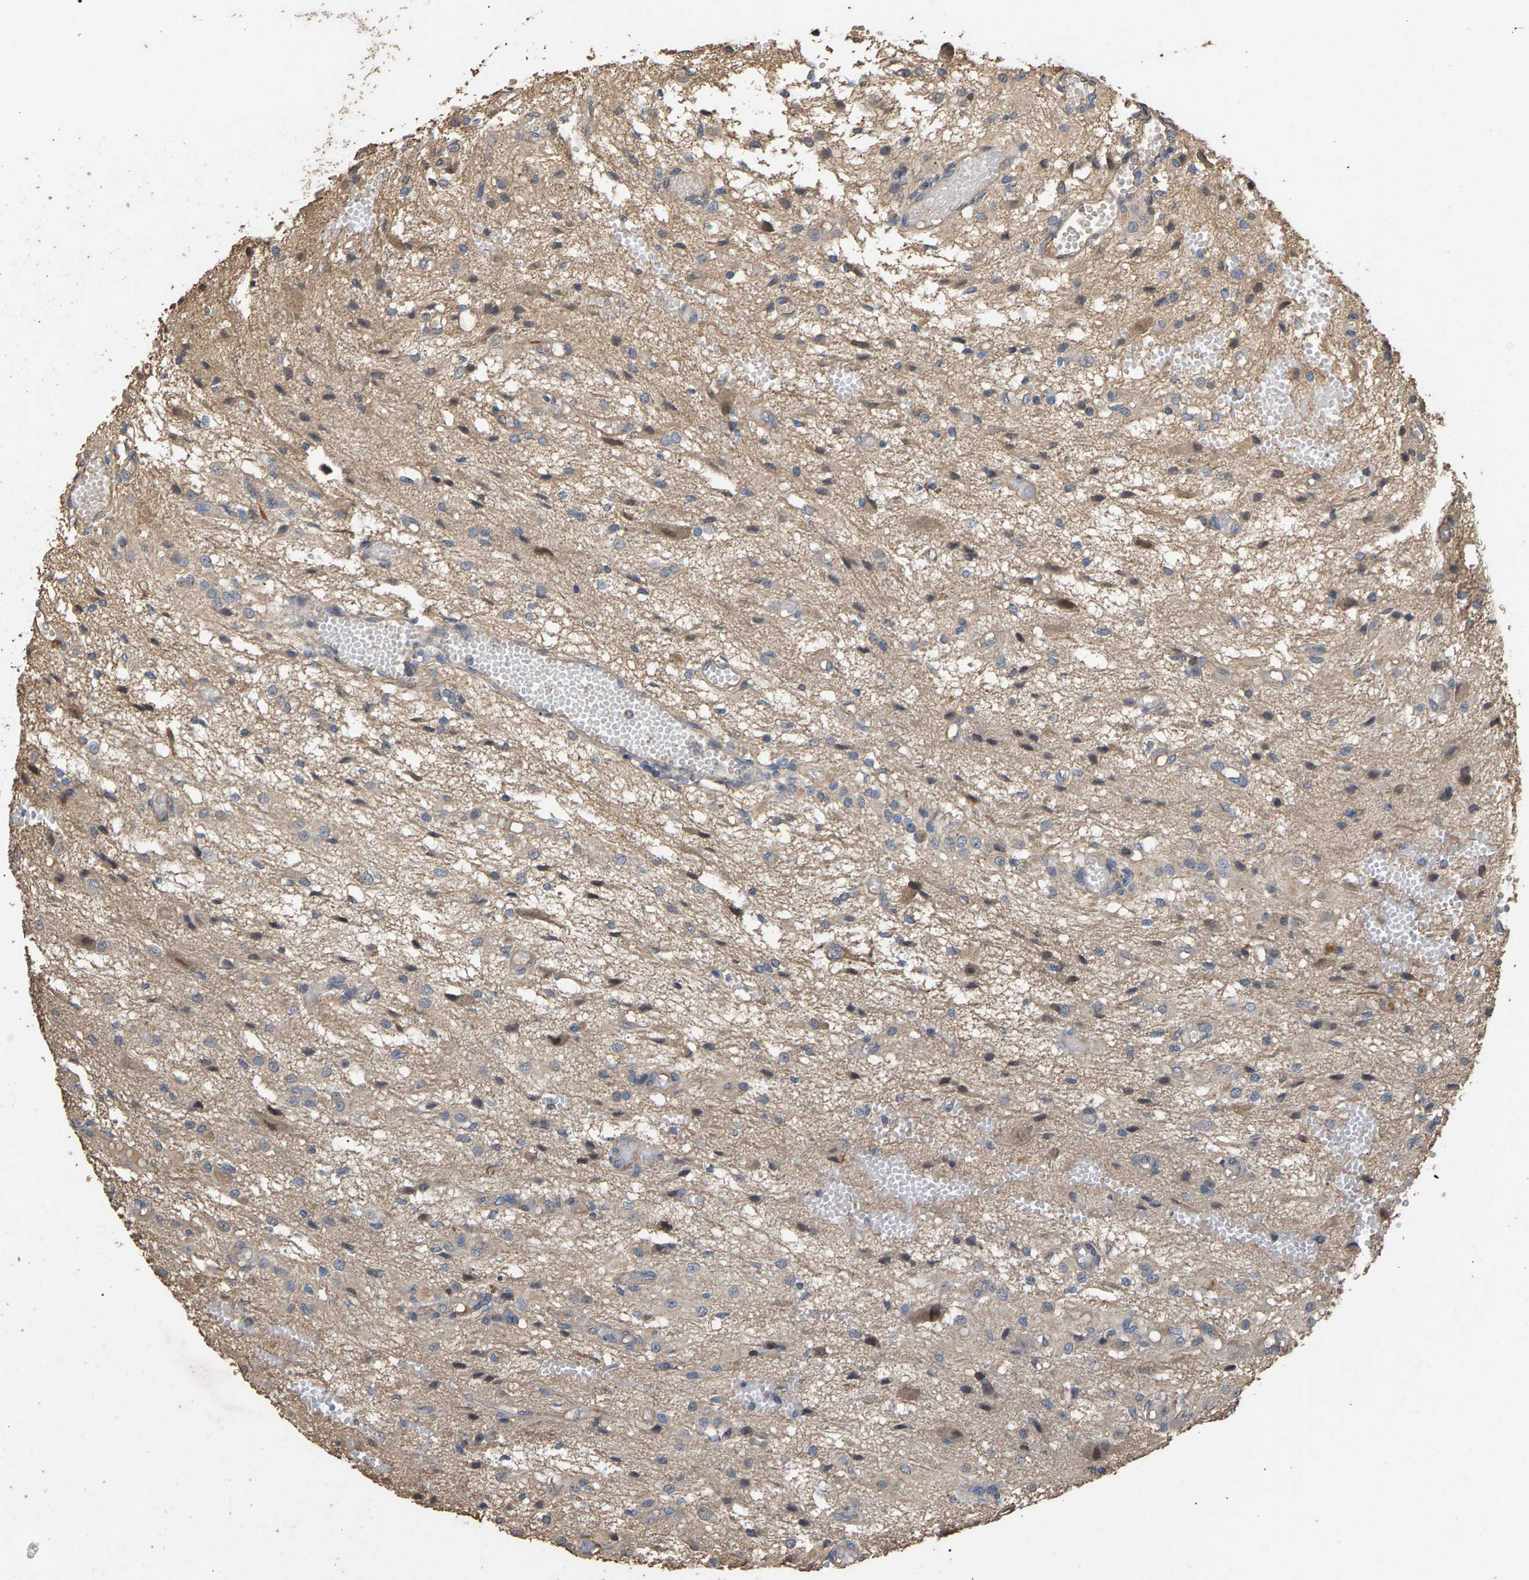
{"staining": {"intensity": "weak", "quantity": "<25%", "location": "cytoplasmic/membranous"}, "tissue": "glioma", "cell_type": "Tumor cells", "image_type": "cancer", "snomed": [{"axis": "morphology", "description": "Glioma, malignant, High grade"}, {"axis": "topography", "description": "Brain"}], "caption": "IHC of human glioma shows no positivity in tumor cells.", "gene": "HTRA3", "patient": {"sex": "female", "age": 59}}